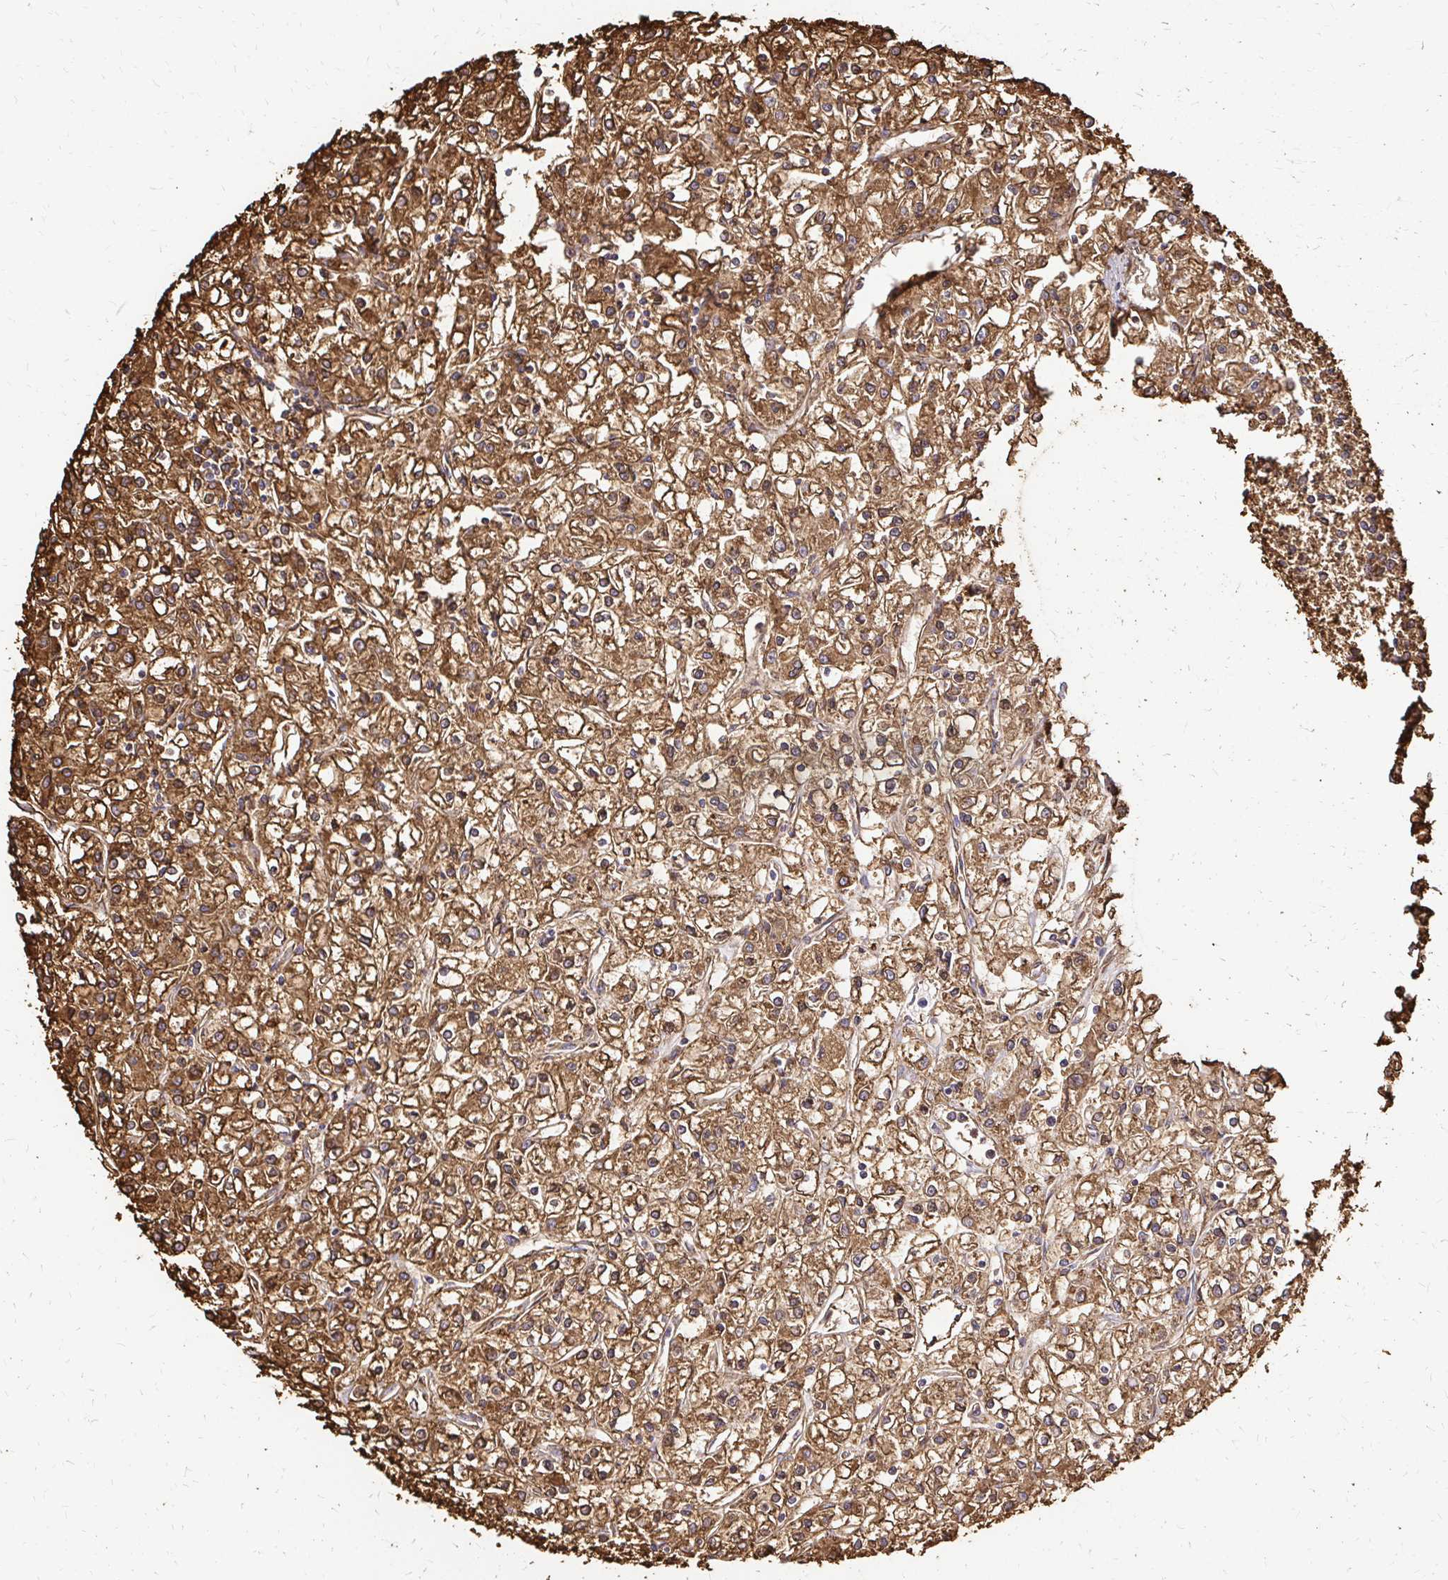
{"staining": {"intensity": "strong", "quantity": ">75%", "location": "cytoplasmic/membranous"}, "tissue": "renal cancer", "cell_type": "Tumor cells", "image_type": "cancer", "snomed": [{"axis": "morphology", "description": "Adenocarcinoma, NOS"}, {"axis": "topography", "description": "Kidney"}], "caption": "Protein expression analysis of renal cancer (adenocarcinoma) displays strong cytoplasmic/membranous expression in approximately >75% of tumor cells.", "gene": "MRPL13", "patient": {"sex": "female", "age": 59}}